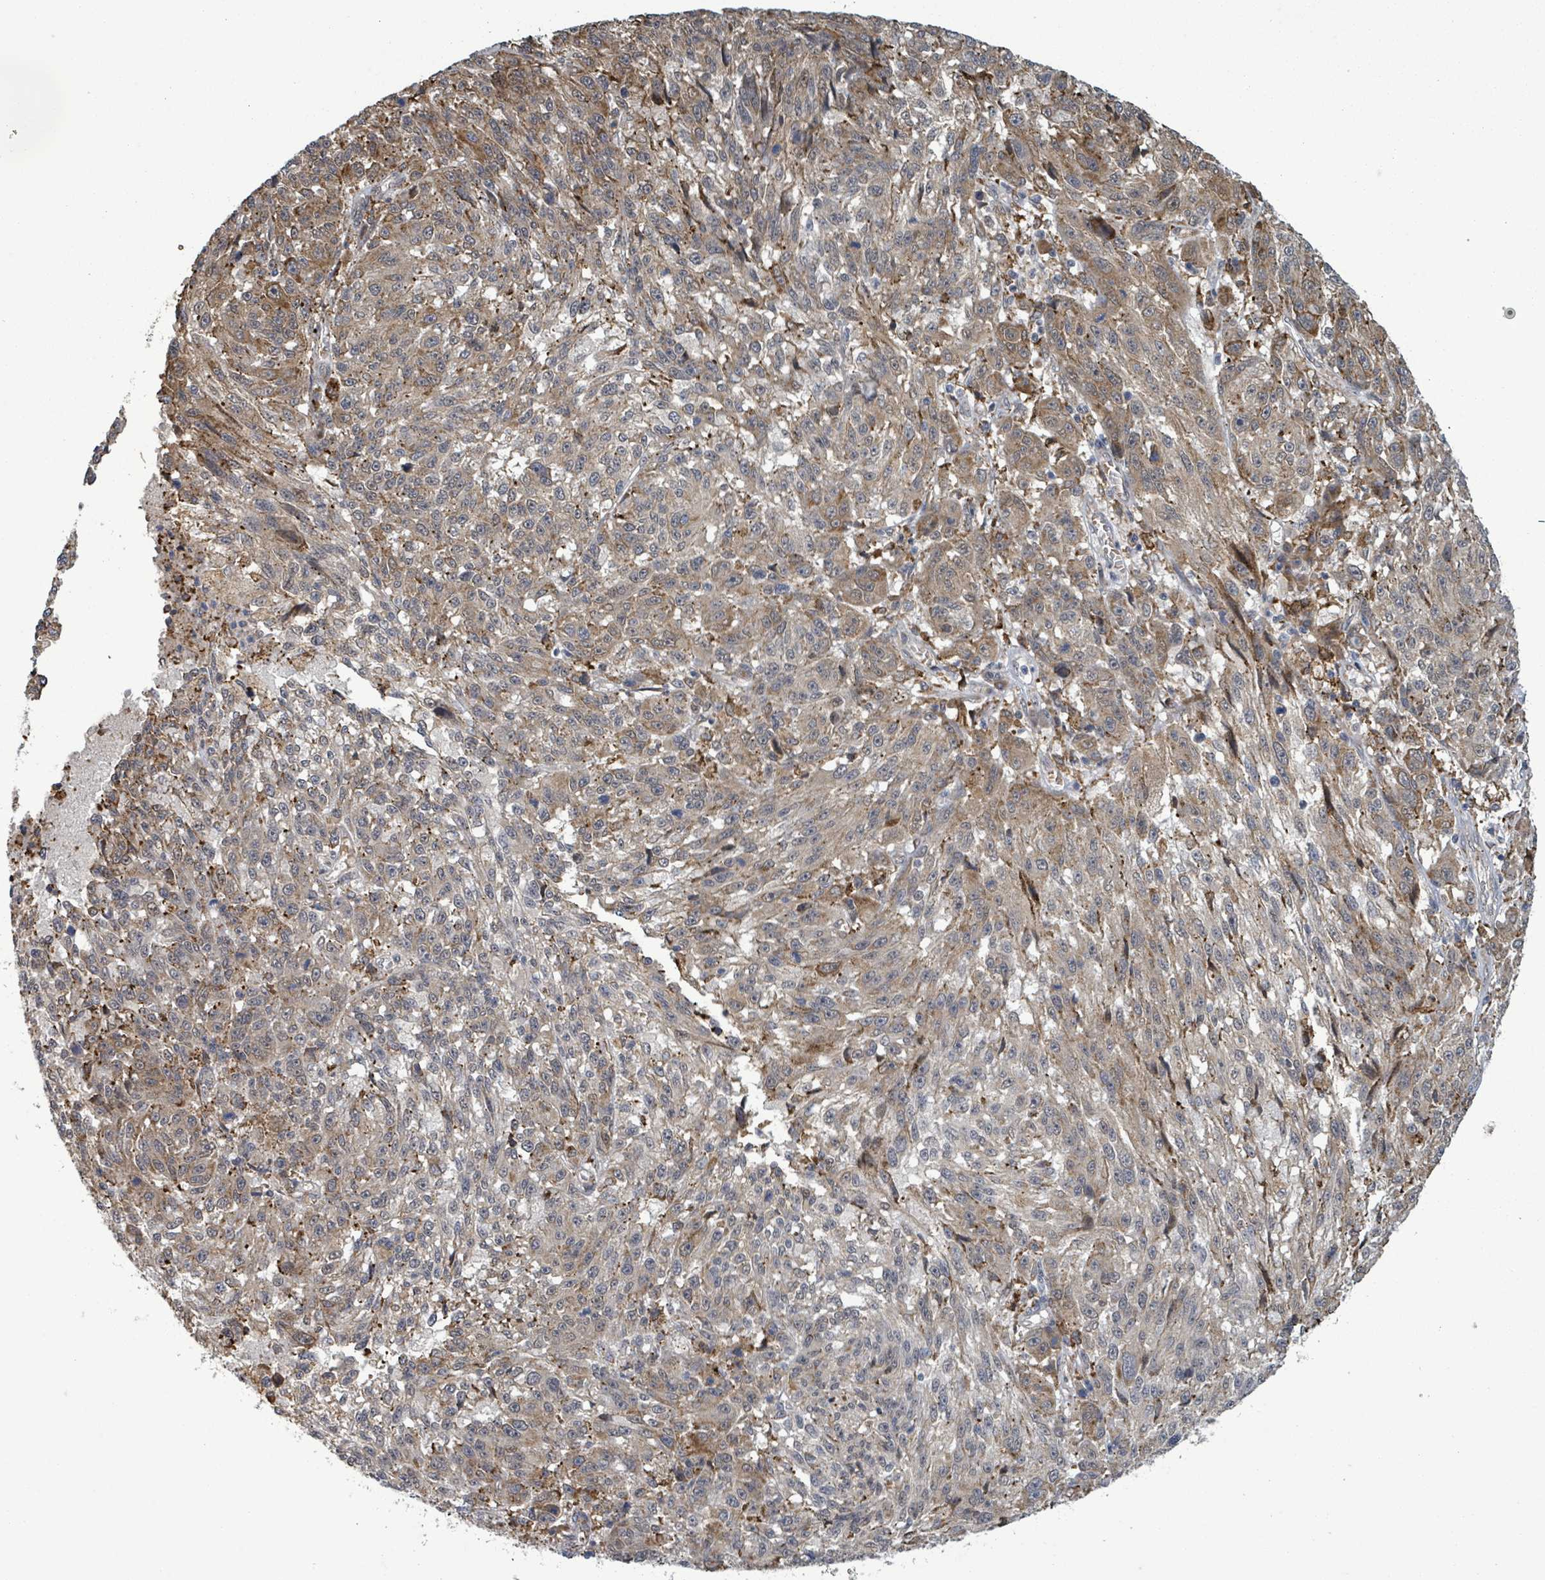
{"staining": {"intensity": "weak", "quantity": ">75%", "location": "cytoplasmic/membranous"}, "tissue": "melanoma", "cell_type": "Tumor cells", "image_type": "cancer", "snomed": [{"axis": "morphology", "description": "Malignant melanoma, NOS"}, {"axis": "topography", "description": "Skin"}], "caption": "Protein expression analysis of human melanoma reveals weak cytoplasmic/membranous positivity in about >75% of tumor cells.", "gene": "SHROOM2", "patient": {"sex": "male", "age": 53}}